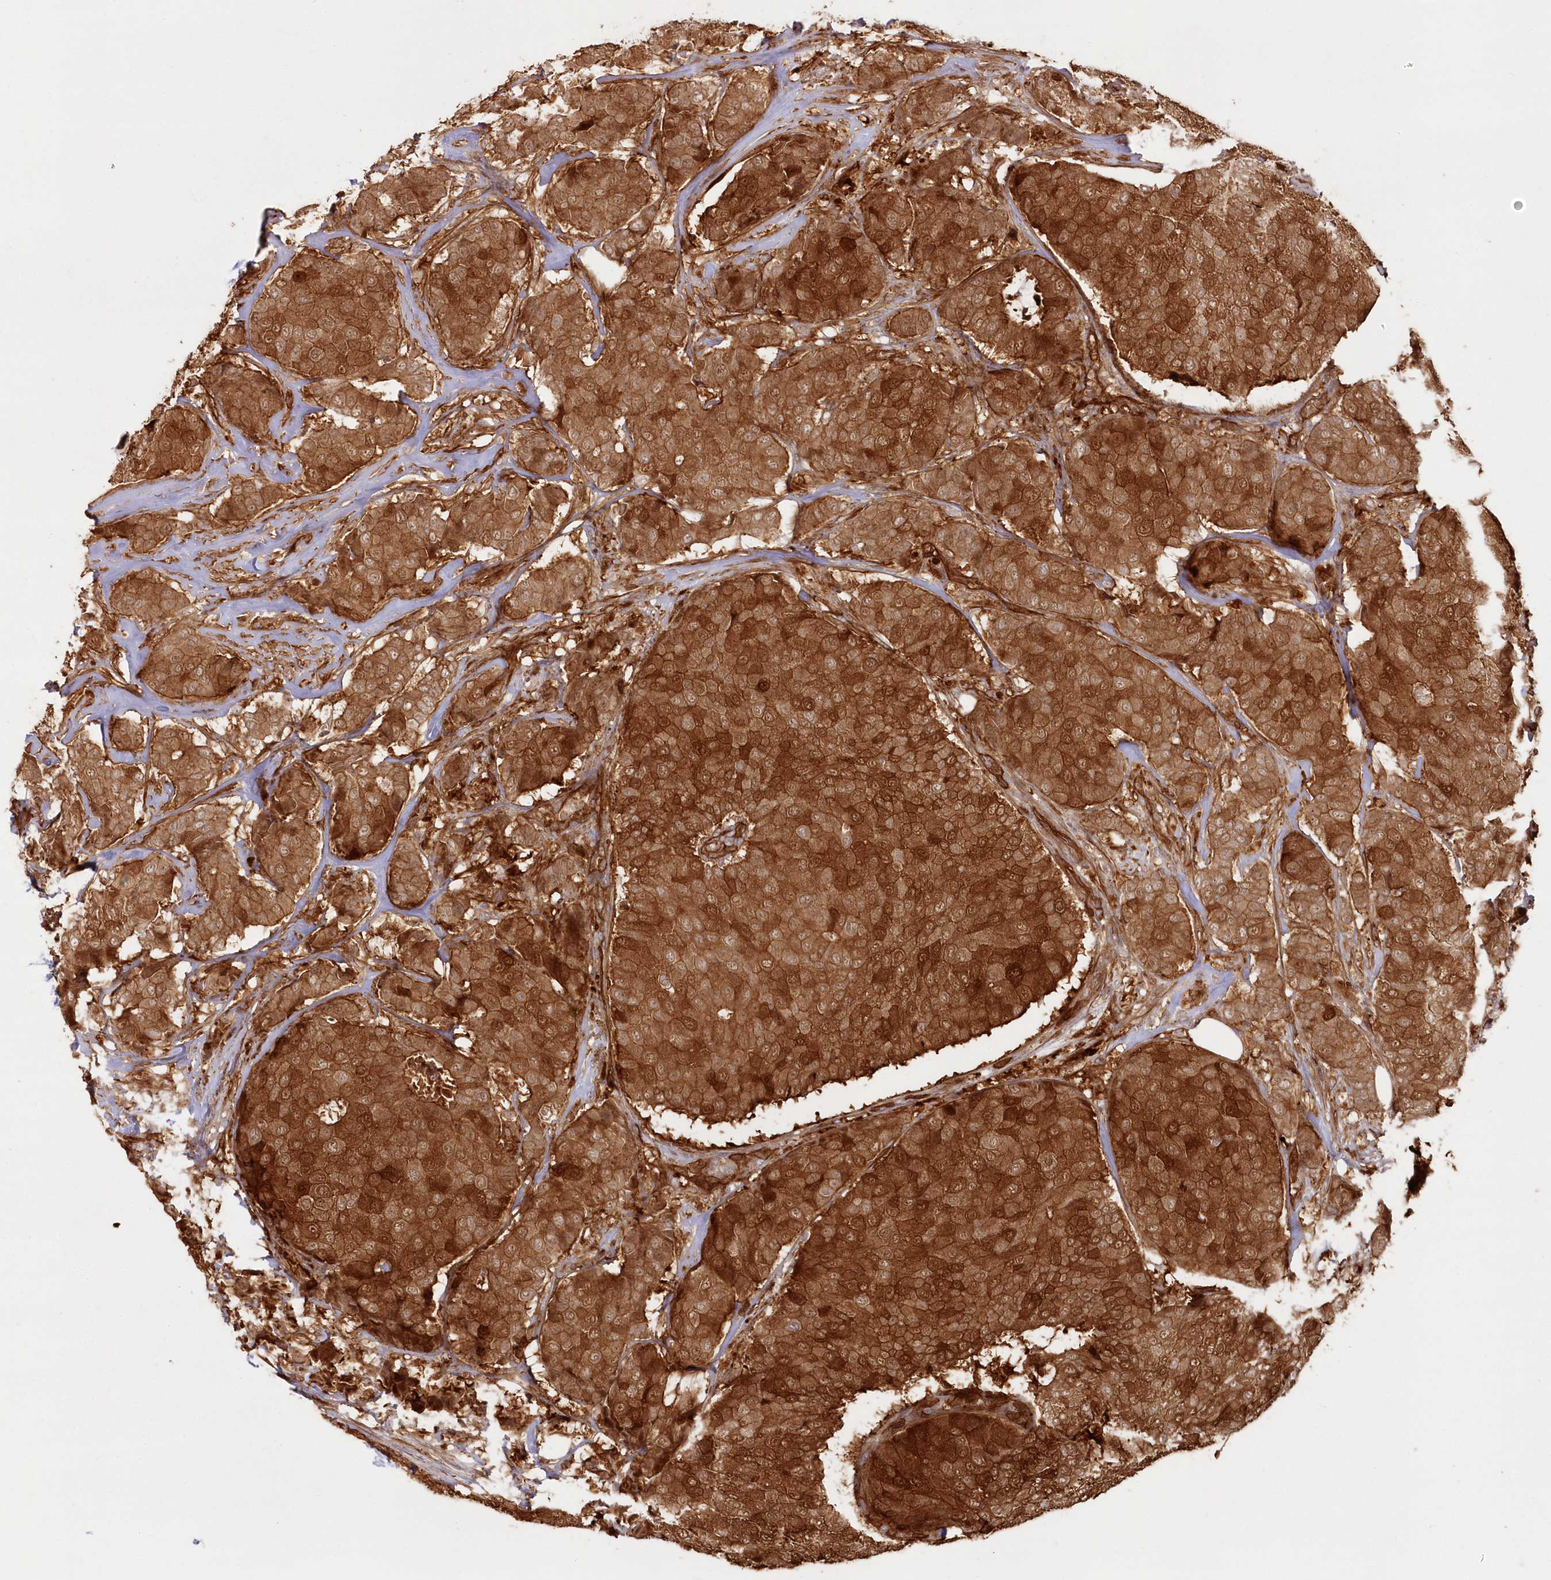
{"staining": {"intensity": "strong", "quantity": ">75%", "location": "cytoplasmic/membranous"}, "tissue": "breast cancer", "cell_type": "Tumor cells", "image_type": "cancer", "snomed": [{"axis": "morphology", "description": "Duct carcinoma"}, {"axis": "topography", "description": "Breast"}], "caption": "High-magnification brightfield microscopy of breast cancer stained with DAB (3,3'-diaminobenzidine) (brown) and counterstained with hematoxylin (blue). tumor cells exhibit strong cytoplasmic/membranous positivity is appreciated in about>75% of cells.", "gene": "RGCC", "patient": {"sex": "female", "age": 75}}